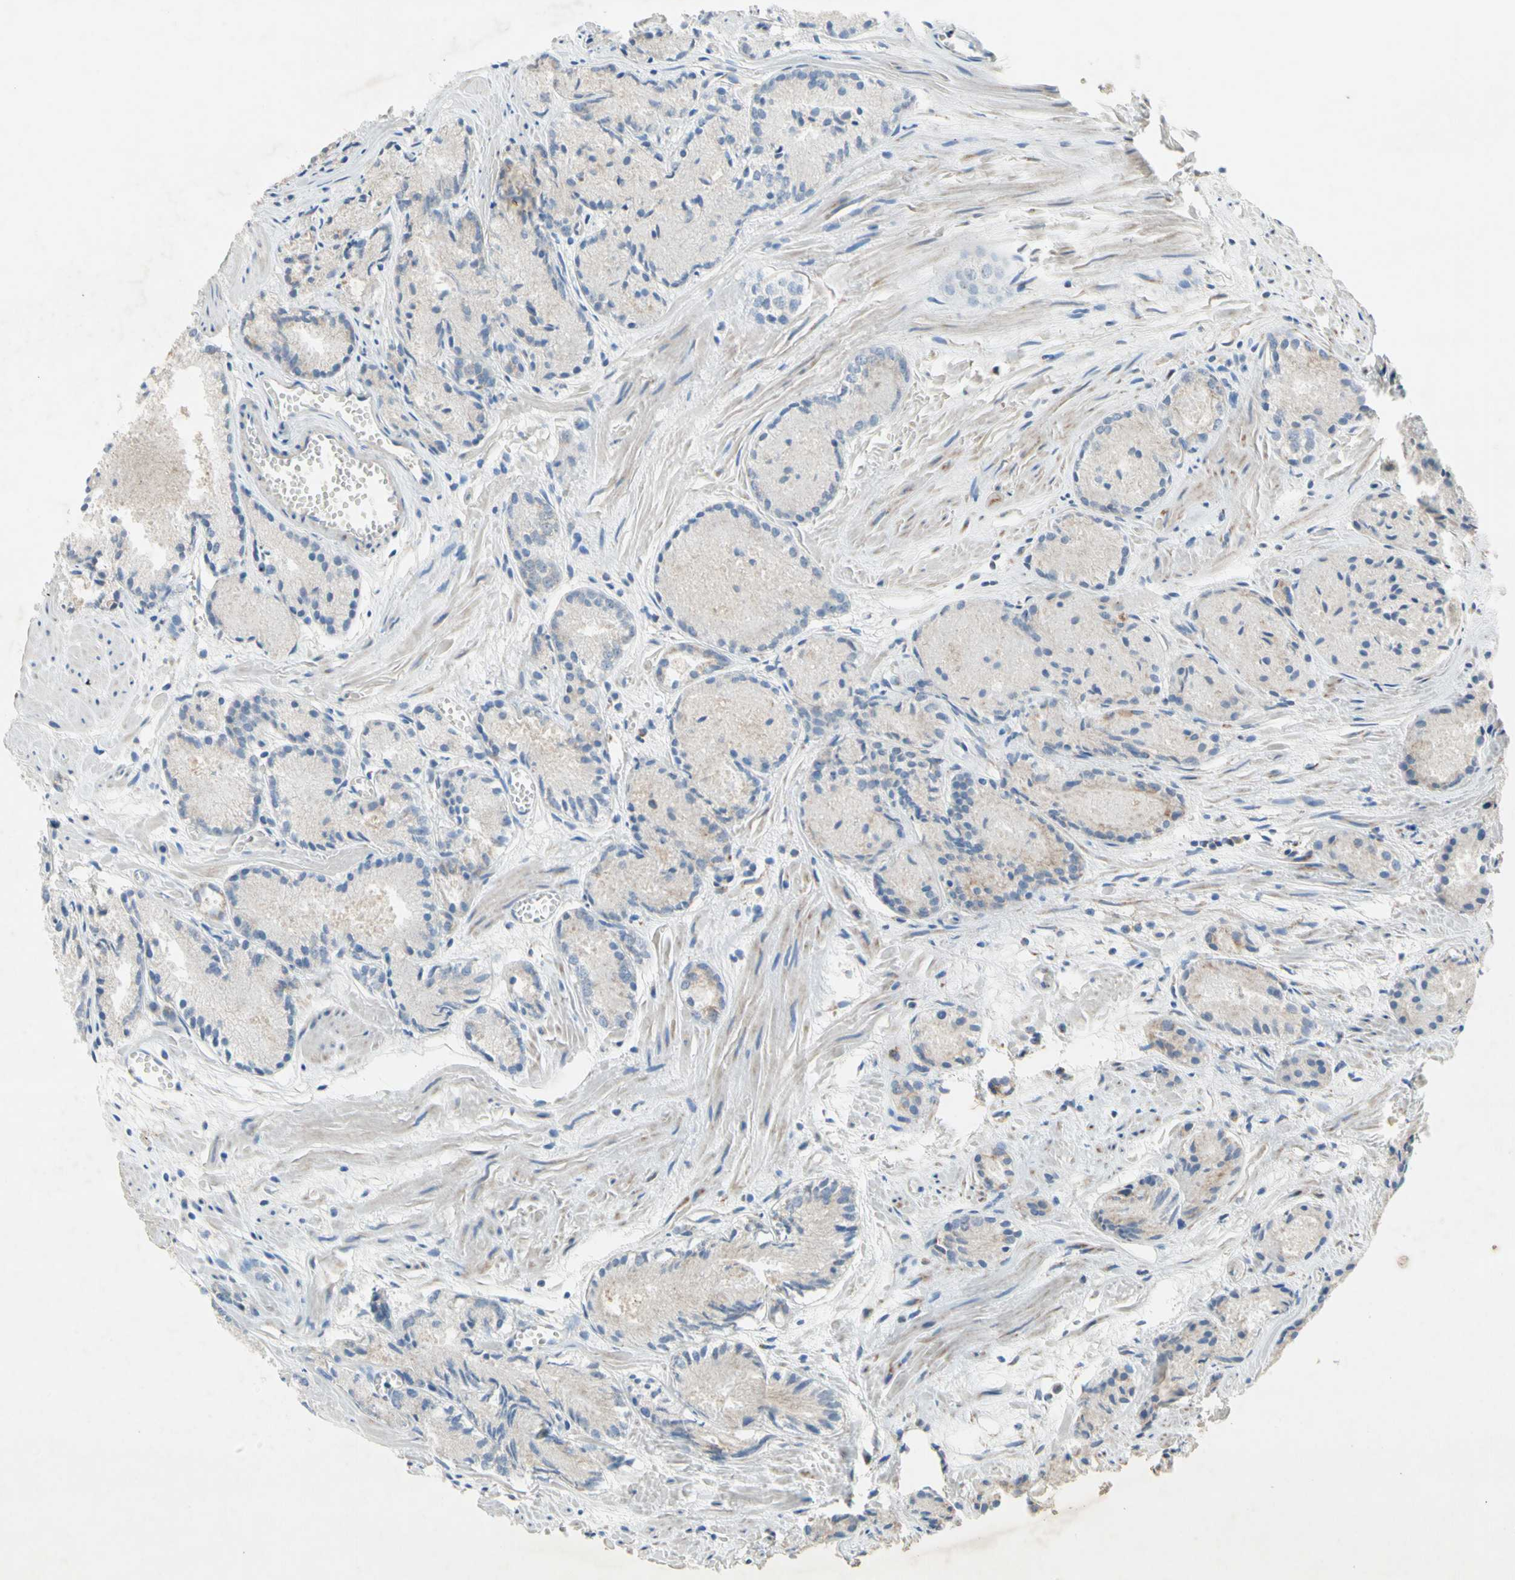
{"staining": {"intensity": "weak", "quantity": "25%-75%", "location": "cytoplasmic/membranous"}, "tissue": "prostate cancer", "cell_type": "Tumor cells", "image_type": "cancer", "snomed": [{"axis": "morphology", "description": "Adenocarcinoma, Low grade"}, {"axis": "topography", "description": "Prostate"}], "caption": "Immunohistochemical staining of human adenocarcinoma (low-grade) (prostate) exhibits weak cytoplasmic/membranous protein positivity in approximately 25%-75% of tumor cells. (DAB IHC, brown staining for protein, blue staining for nuclei).", "gene": "MFF", "patient": {"sex": "male", "age": 72}}